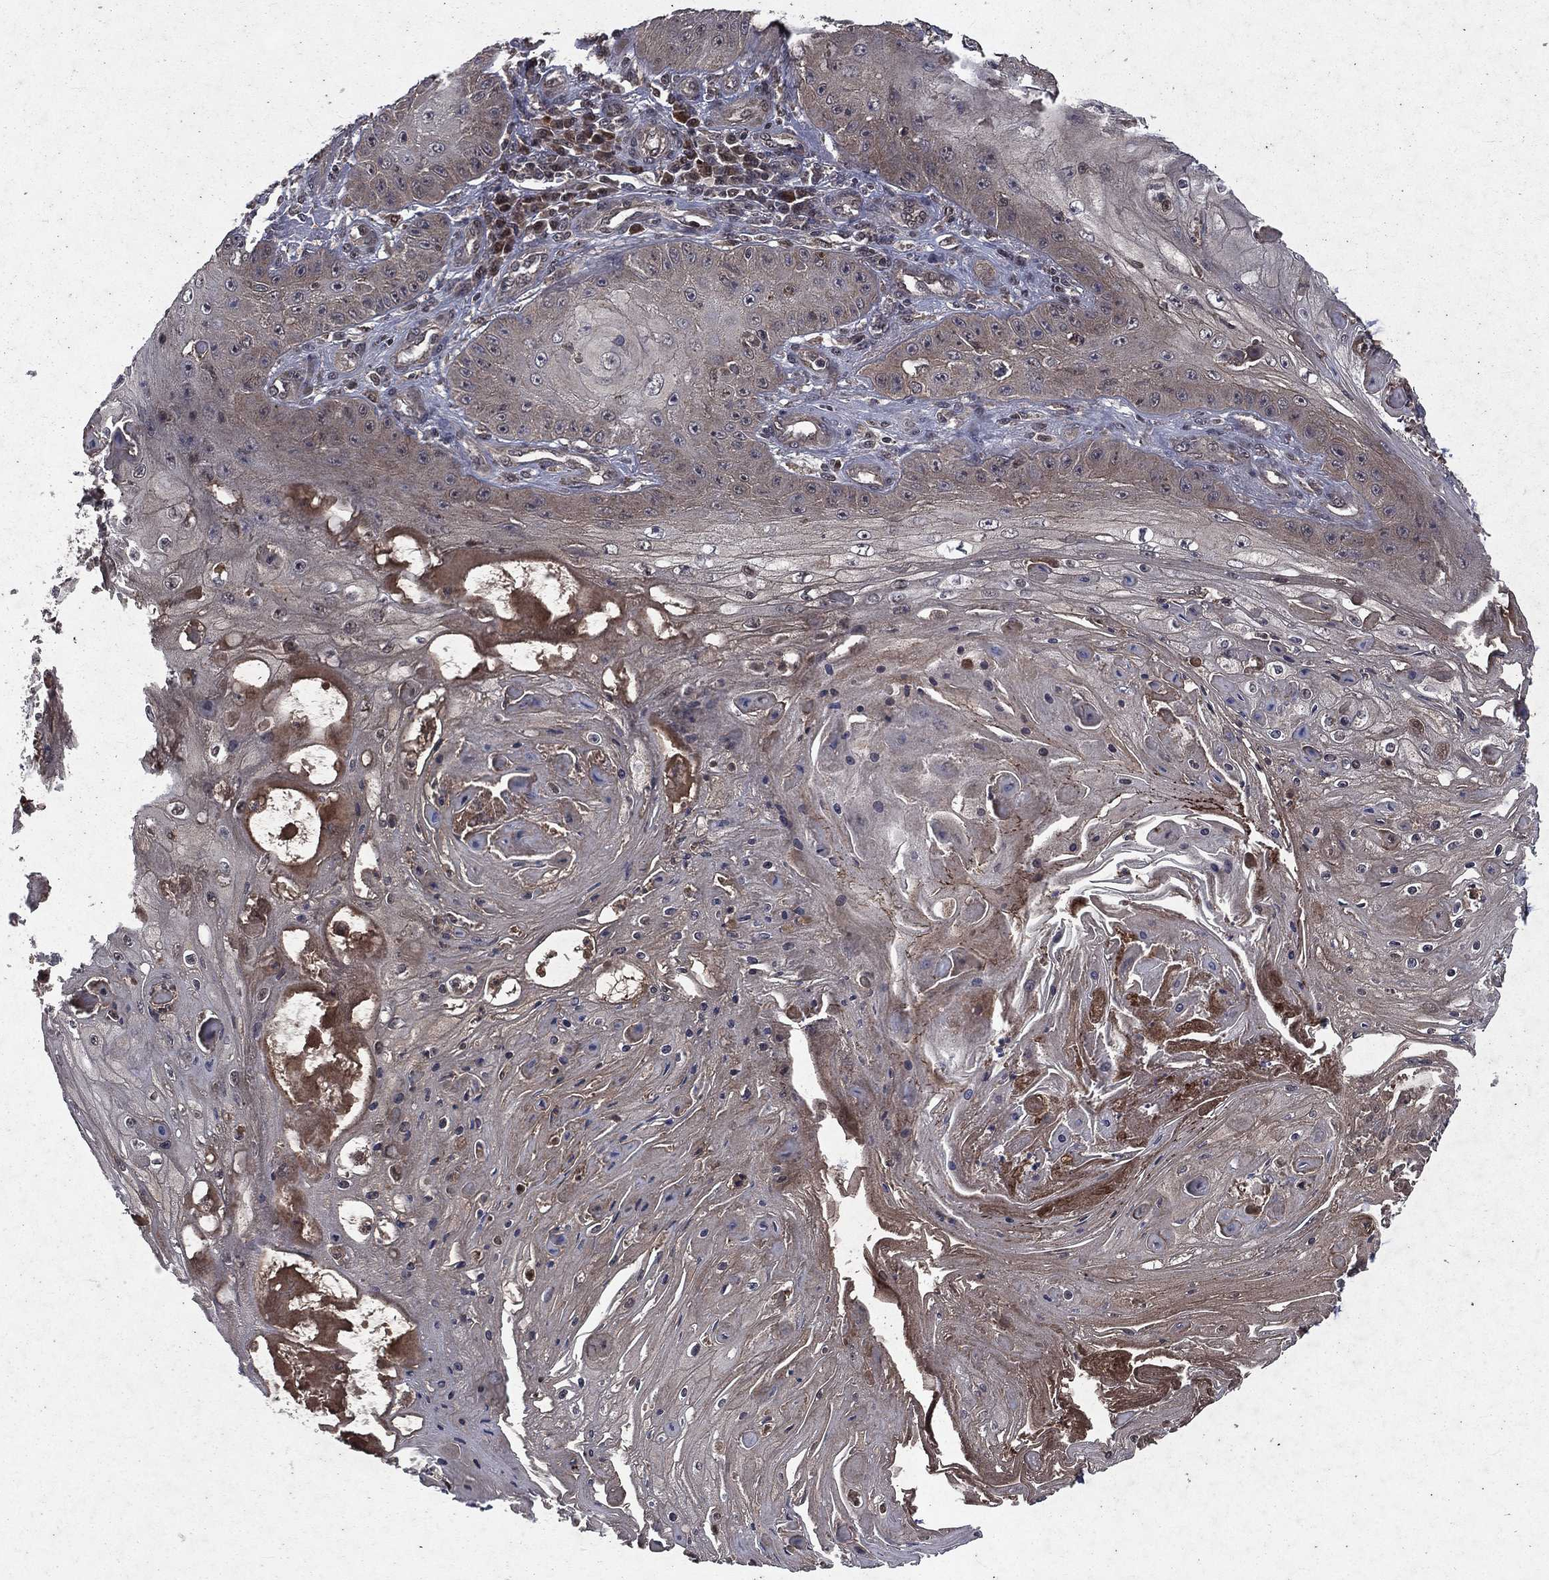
{"staining": {"intensity": "negative", "quantity": "none", "location": "none"}, "tissue": "skin cancer", "cell_type": "Tumor cells", "image_type": "cancer", "snomed": [{"axis": "morphology", "description": "Squamous cell carcinoma, NOS"}, {"axis": "topography", "description": "Skin"}], "caption": "This is an IHC image of skin cancer. There is no expression in tumor cells.", "gene": "FGD1", "patient": {"sex": "male", "age": 70}}